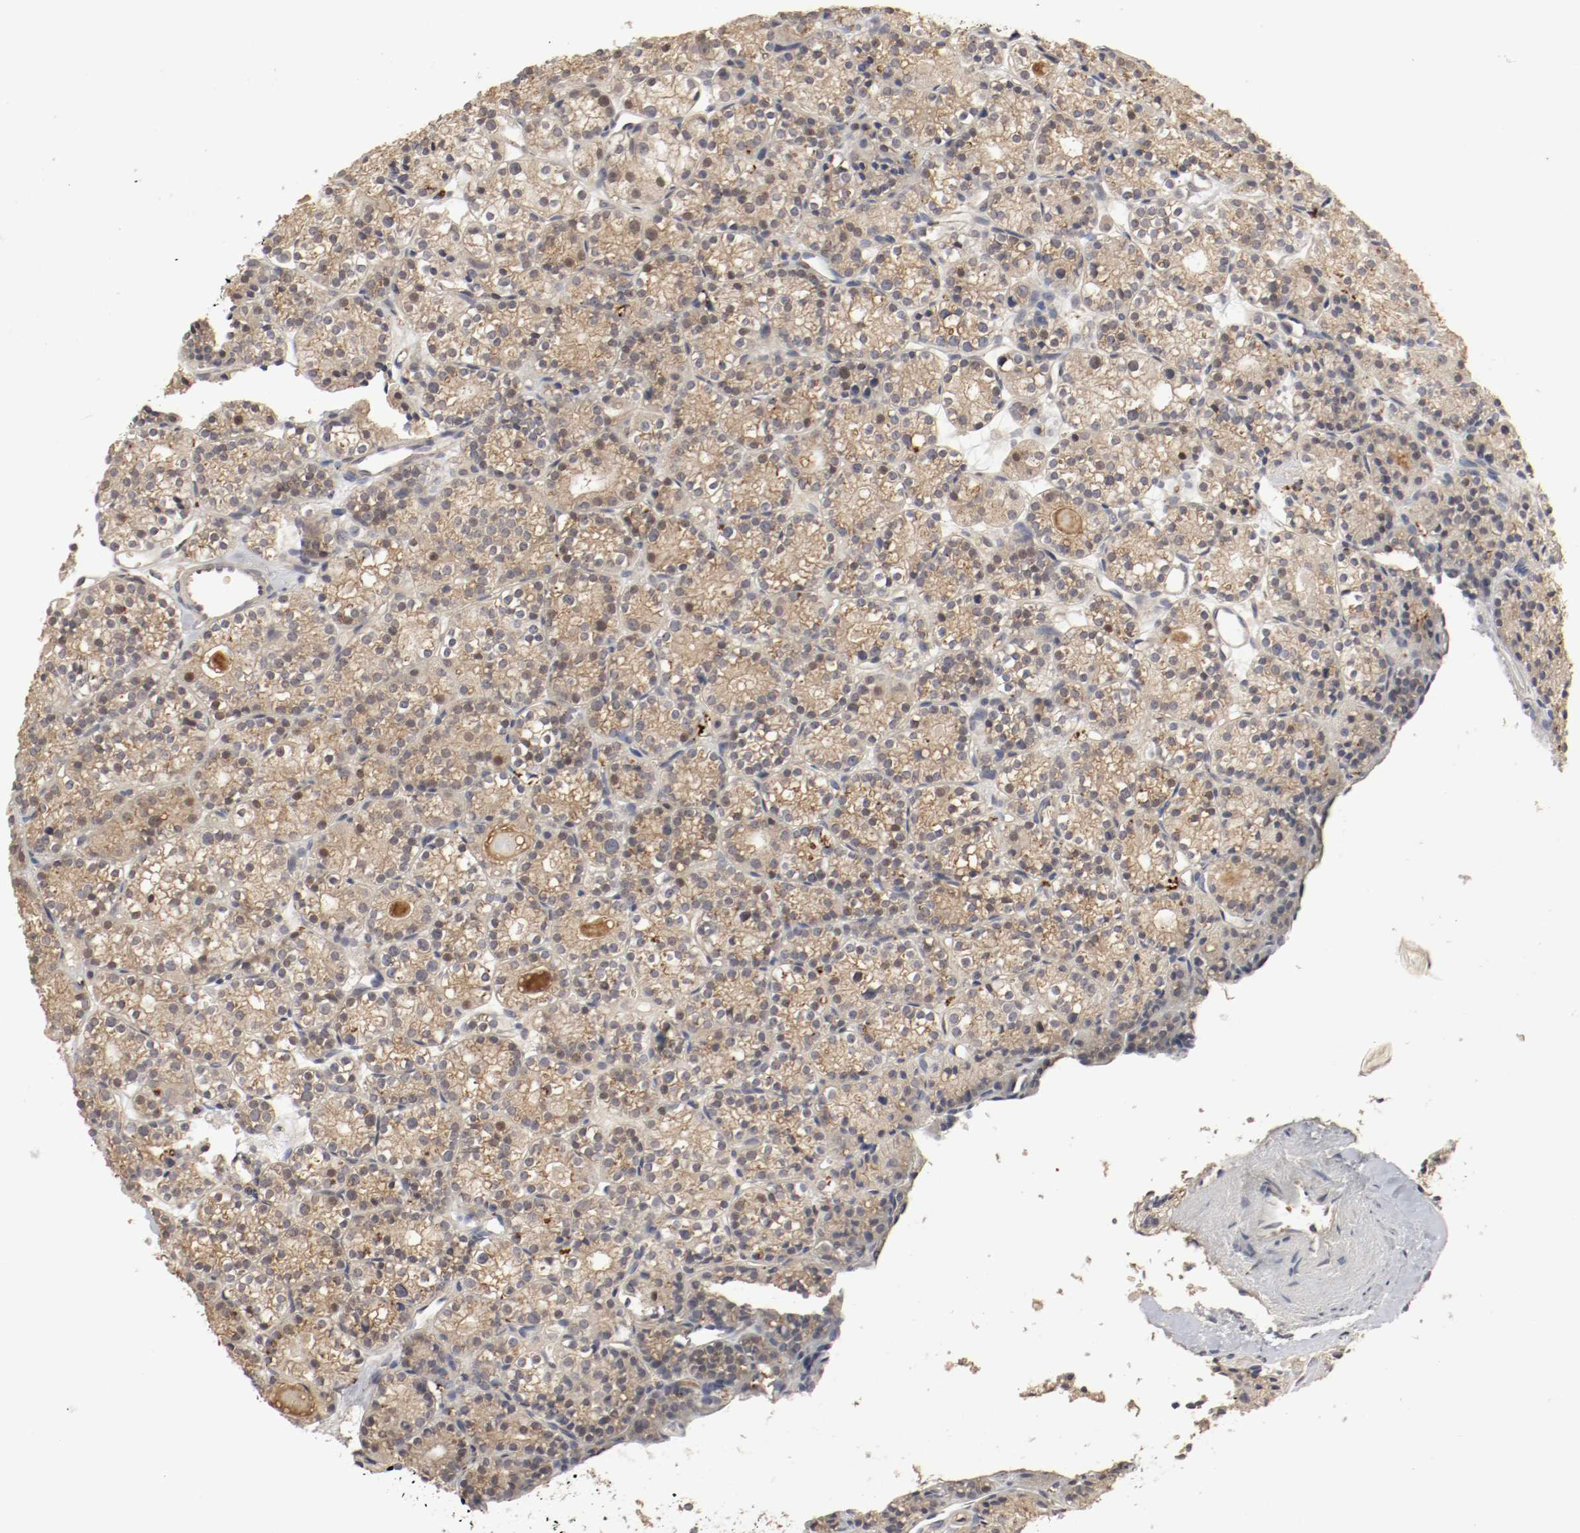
{"staining": {"intensity": "moderate", "quantity": ">75%", "location": "cytoplasmic/membranous"}, "tissue": "parathyroid gland", "cell_type": "Glandular cells", "image_type": "normal", "snomed": [{"axis": "morphology", "description": "Normal tissue, NOS"}, {"axis": "topography", "description": "Parathyroid gland"}], "caption": "Protein expression analysis of unremarkable parathyroid gland demonstrates moderate cytoplasmic/membranous positivity in approximately >75% of glandular cells.", "gene": "REN", "patient": {"sex": "female", "age": 64}}